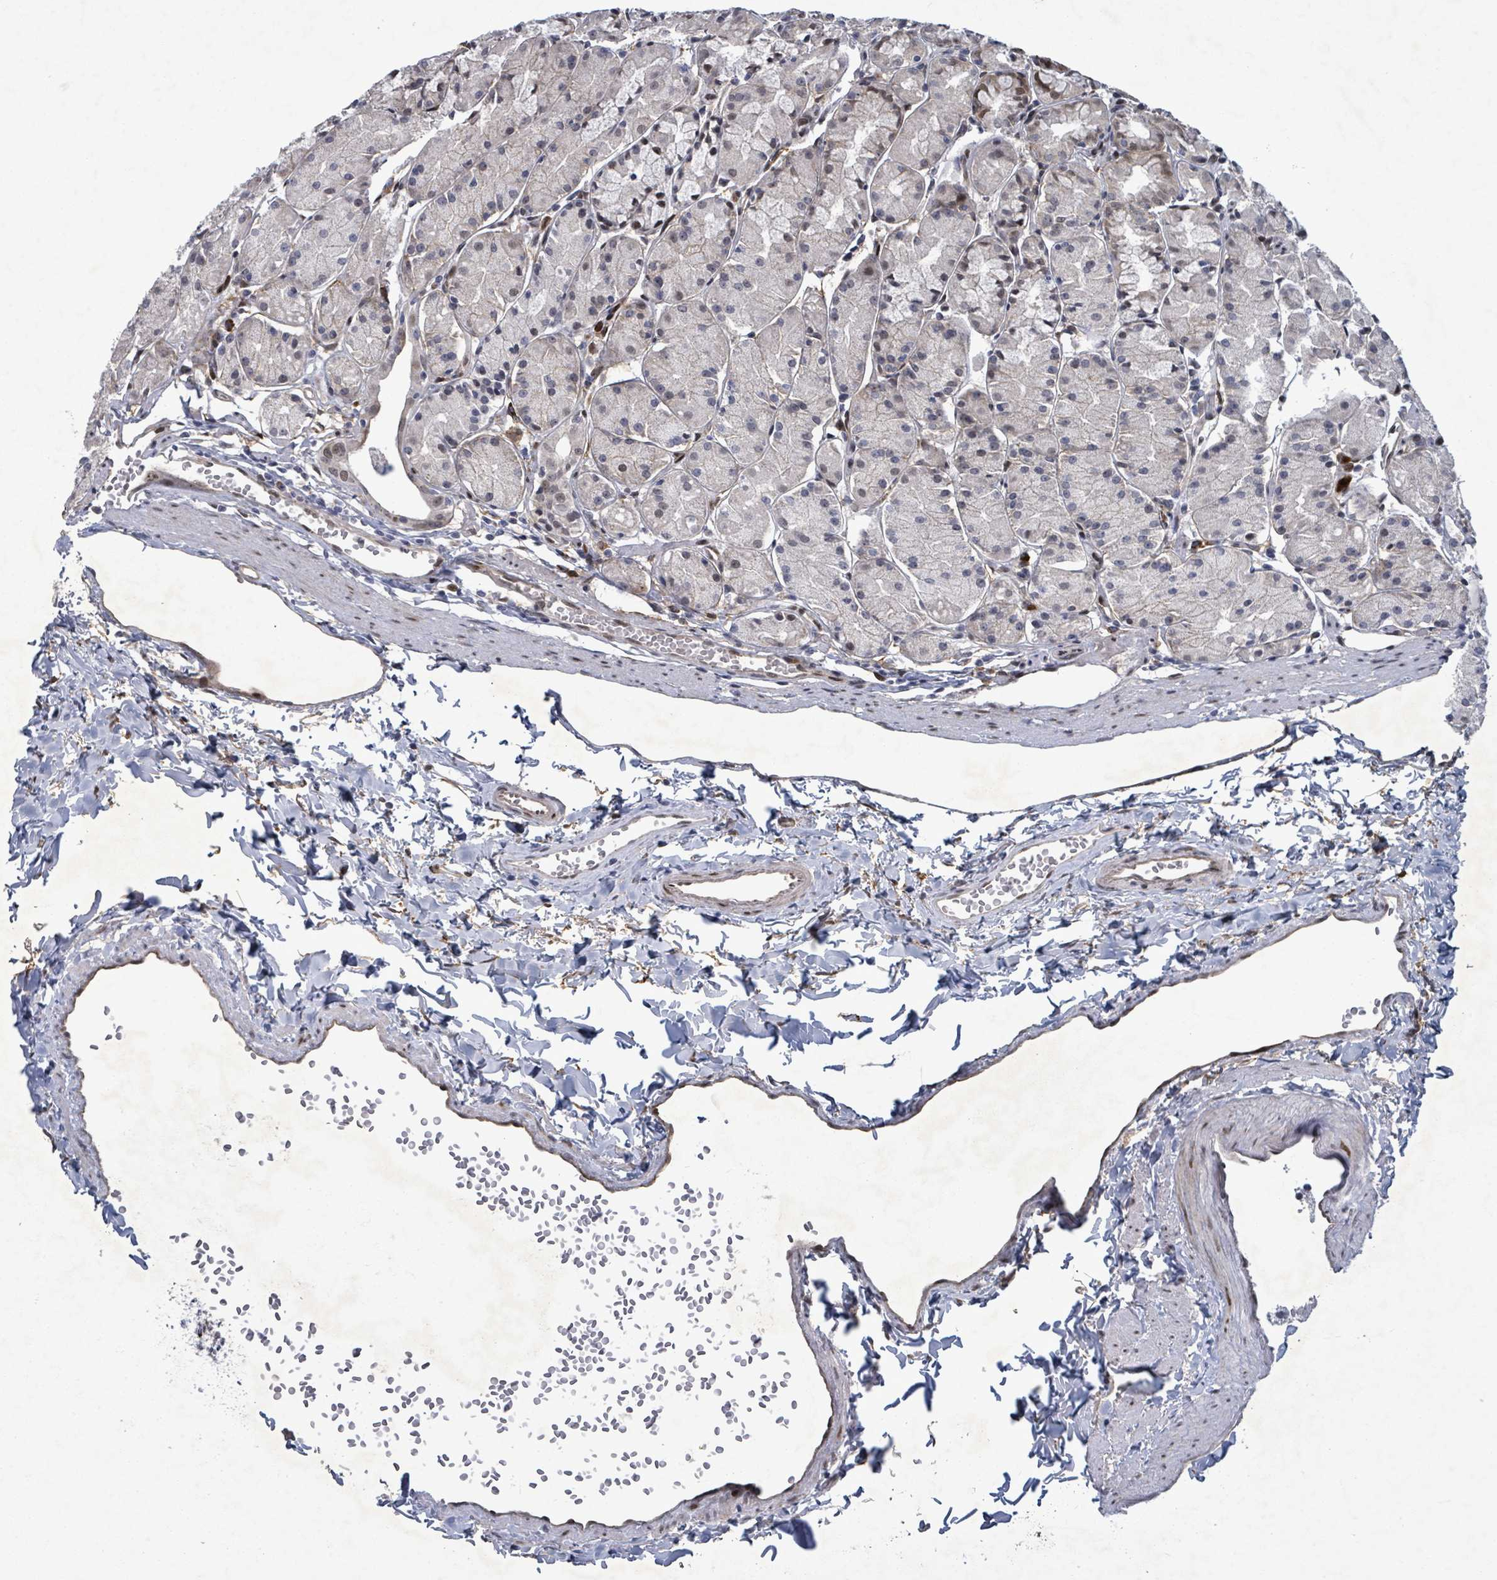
{"staining": {"intensity": "strong", "quantity": "<25%", "location": "cytoplasmic/membranous"}, "tissue": "stomach", "cell_type": "Glandular cells", "image_type": "normal", "snomed": [{"axis": "morphology", "description": "Normal tissue, NOS"}, {"axis": "topography", "description": "Stomach, upper"}], "caption": "The image displays staining of benign stomach, revealing strong cytoplasmic/membranous protein positivity (brown color) within glandular cells. The staining was performed using DAB (3,3'-diaminobenzidine), with brown indicating positive protein expression. Nuclei are stained blue with hematoxylin.", "gene": "TUSC1", "patient": {"sex": "male", "age": 47}}